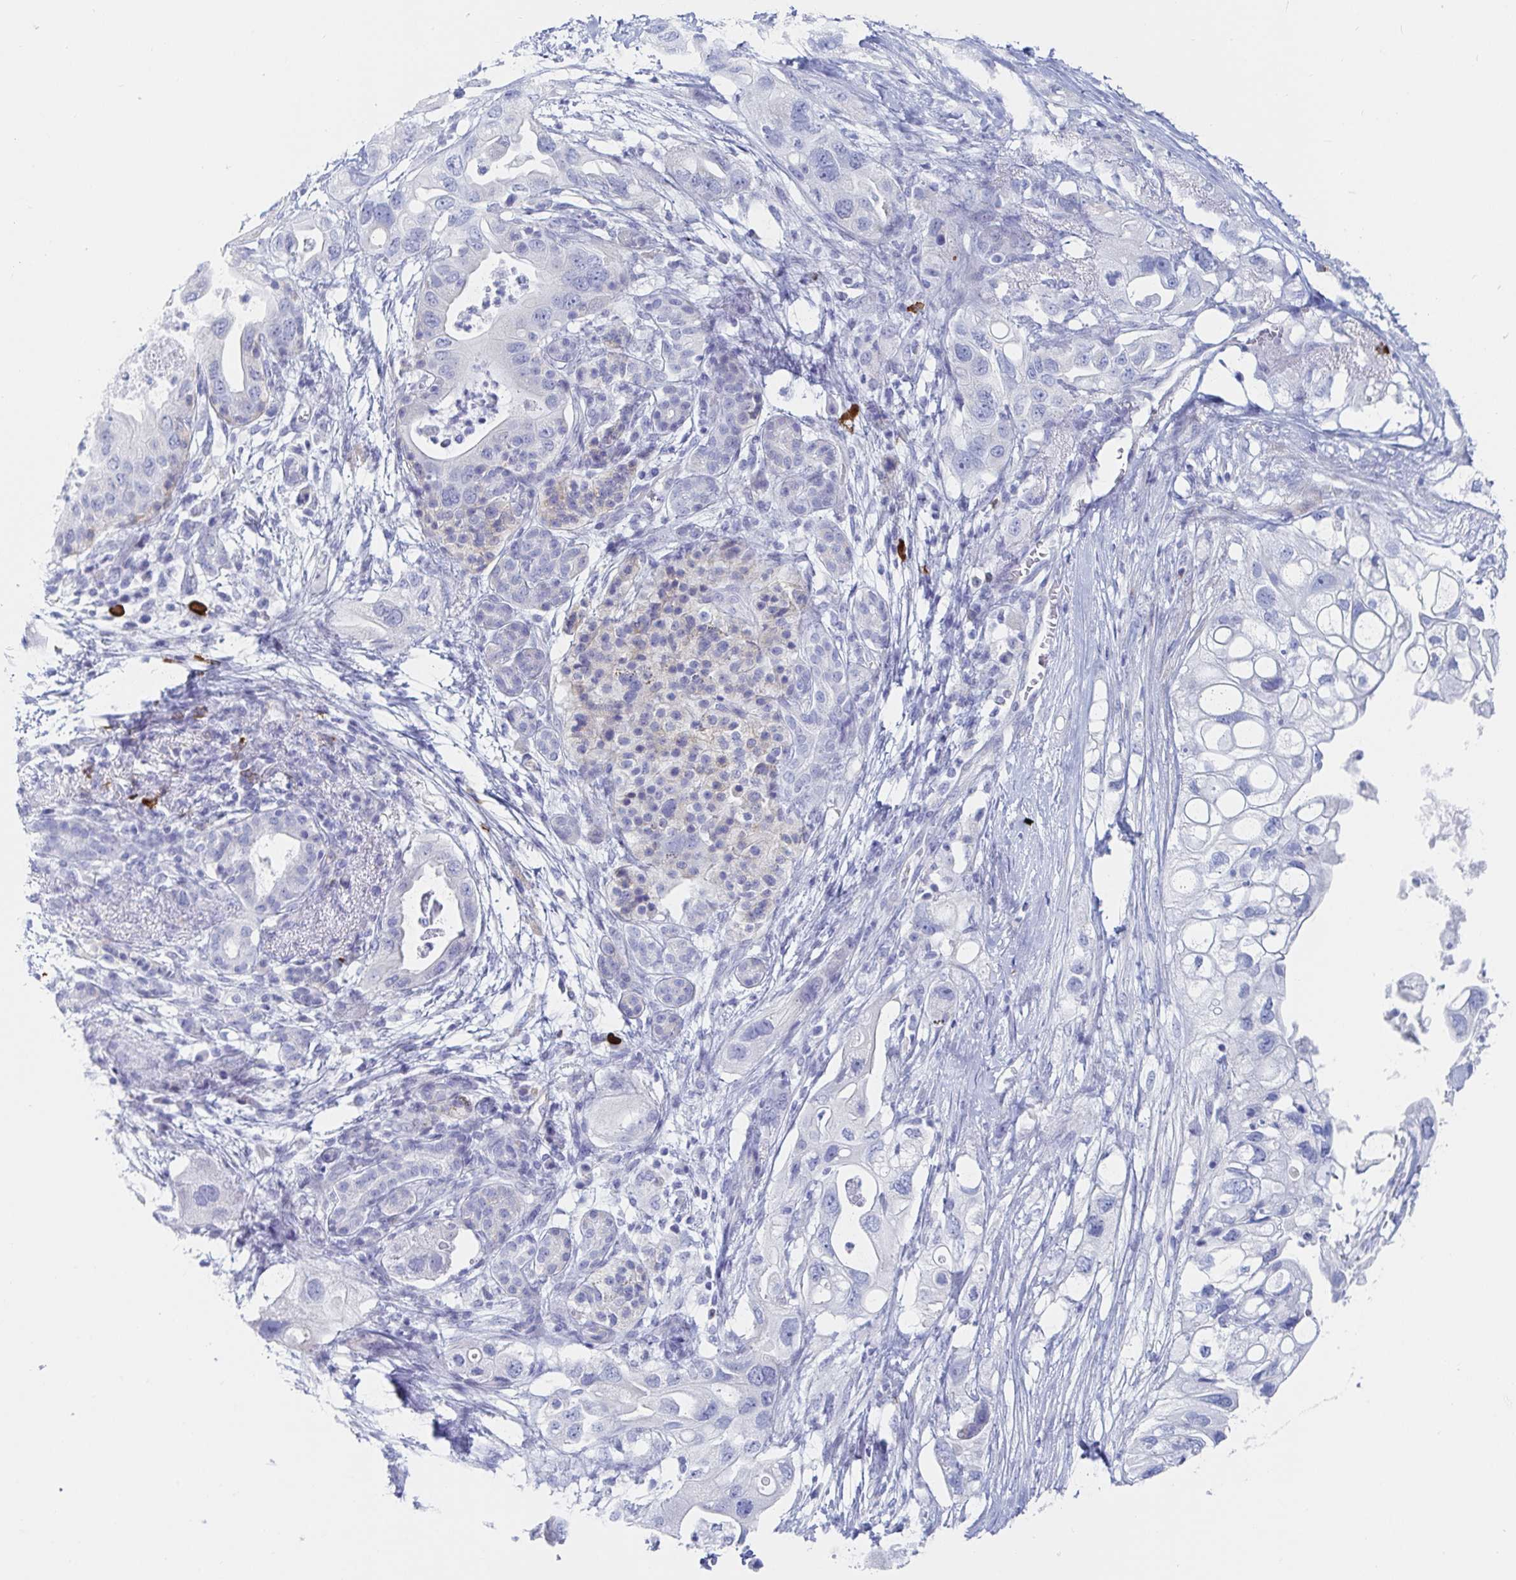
{"staining": {"intensity": "negative", "quantity": "none", "location": "none"}, "tissue": "pancreatic cancer", "cell_type": "Tumor cells", "image_type": "cancer", "snomed": [{"axis": "morphology", "description": "Adenocarcinoma, NOS"}, {"axis": "topography", "description": "Pancreas"}], "caption": "The immunohistochemistry image has no significant staining in tumor cells of pancreatic adenocarcinoma tissue. (Brightfield microscopy of DAB immunohistochemistry at high magnification).", "gene": "PACSIN1", "patient": {"sex": "female", "age": 72}}